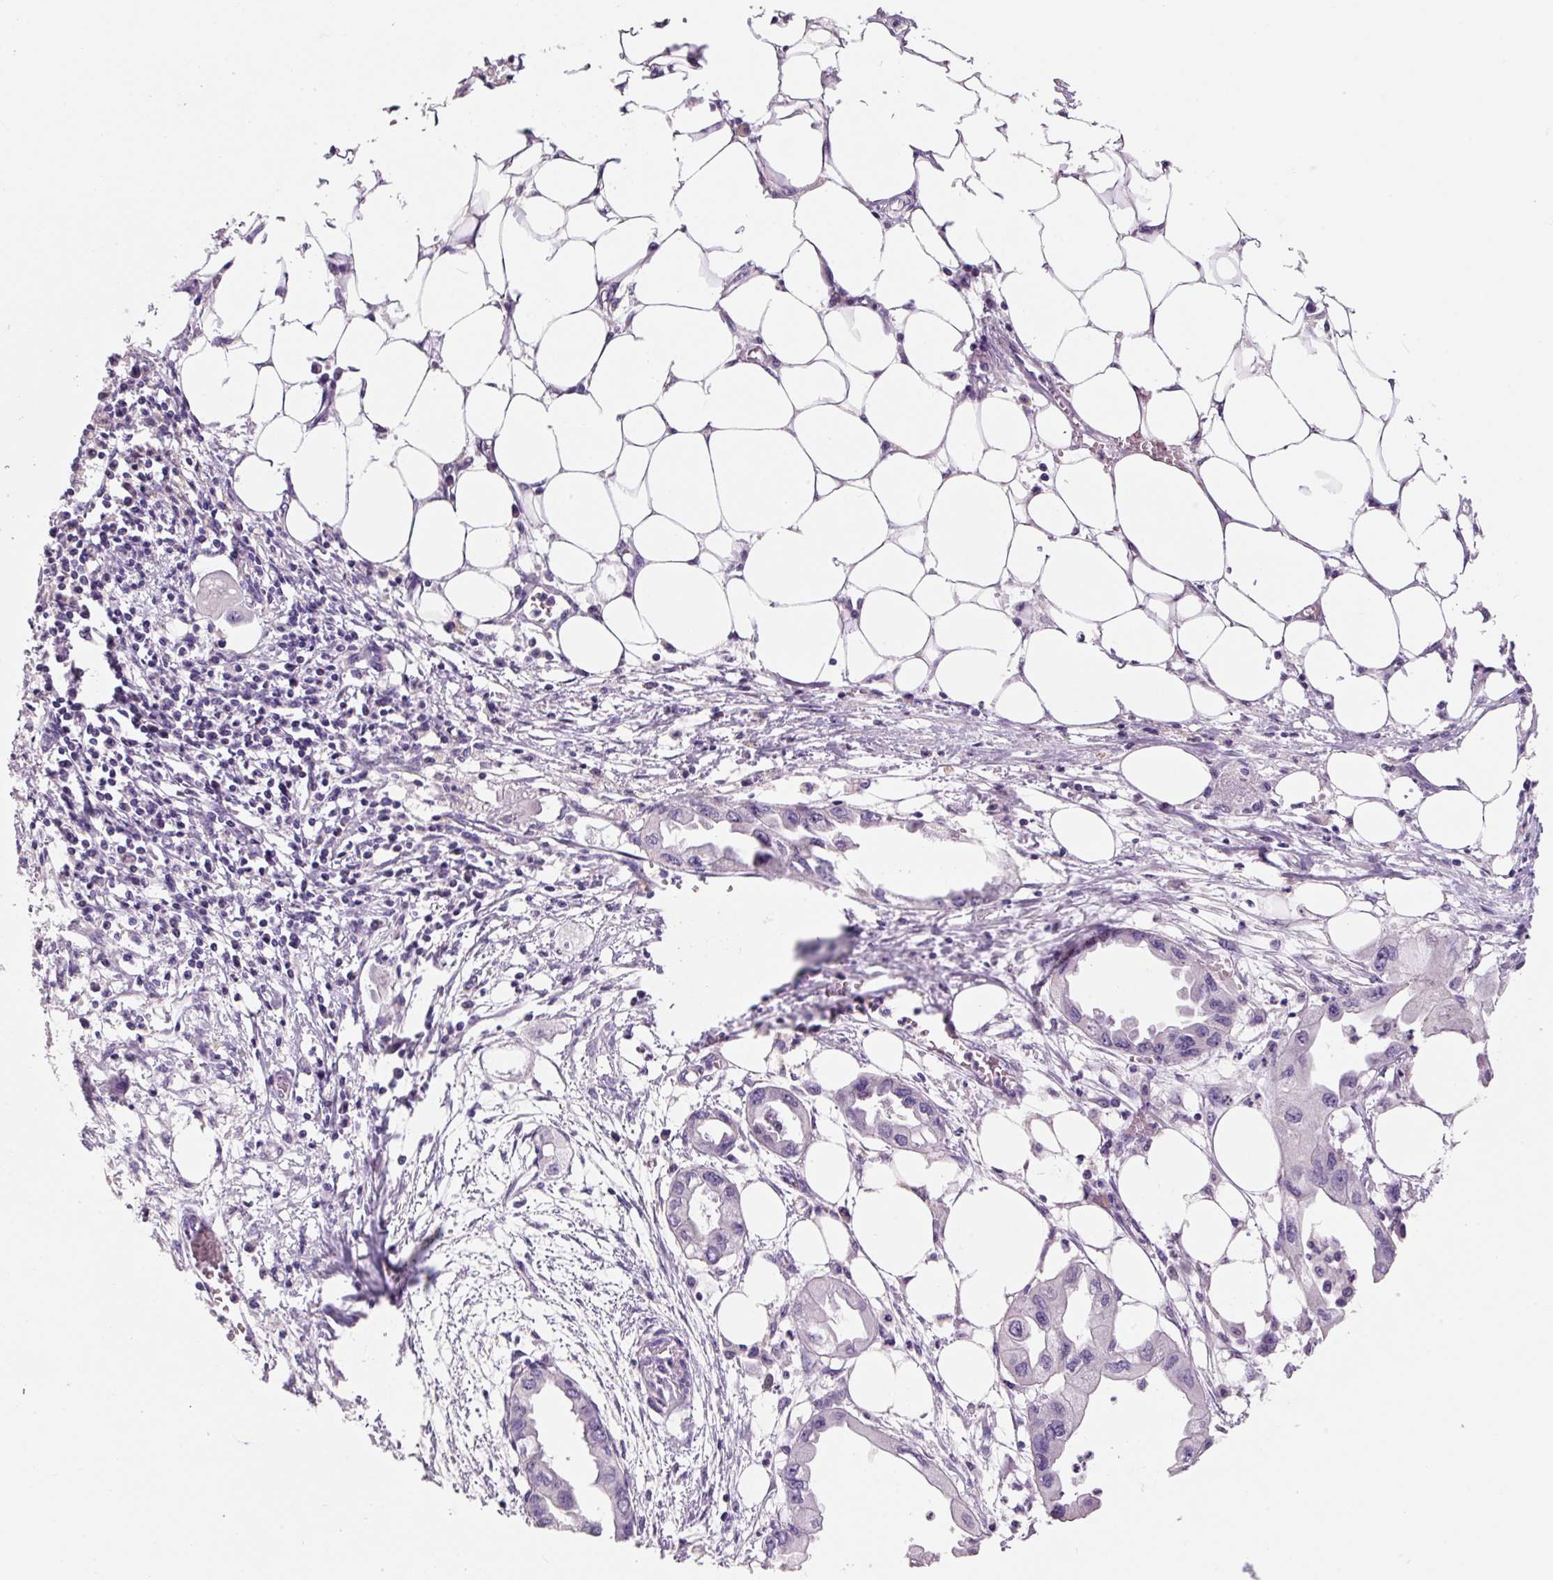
{"staining": {"intensity": "negative", "quantity": "none", "location": "none"}, "tissue": "endometrial cancer", "cell_type": "Tumor cells", "image_type": "cancer", "snomed": [{"axis": "morphology", "description": "Adenocarcinoma, NOS"}, {"axis": "morphology", "description": "Adenocarcinoma, metastatic, NOS"}, {"axis": "topography", "description": "Adipose tissue"}, {"axis": "topography", "description": "Endometrium"}], "caption": "IHC micrograph of endometrial cancer stained for a protein (brown), which displays no expression in tumor cells. The staining was performed using DAB to visualize the protein expression in brown, while the nuclei were stained in blue with hematoxylin (Magnification: 20x).", "gene": "SYP", "patient": {"sex": "female", "age": 67}}